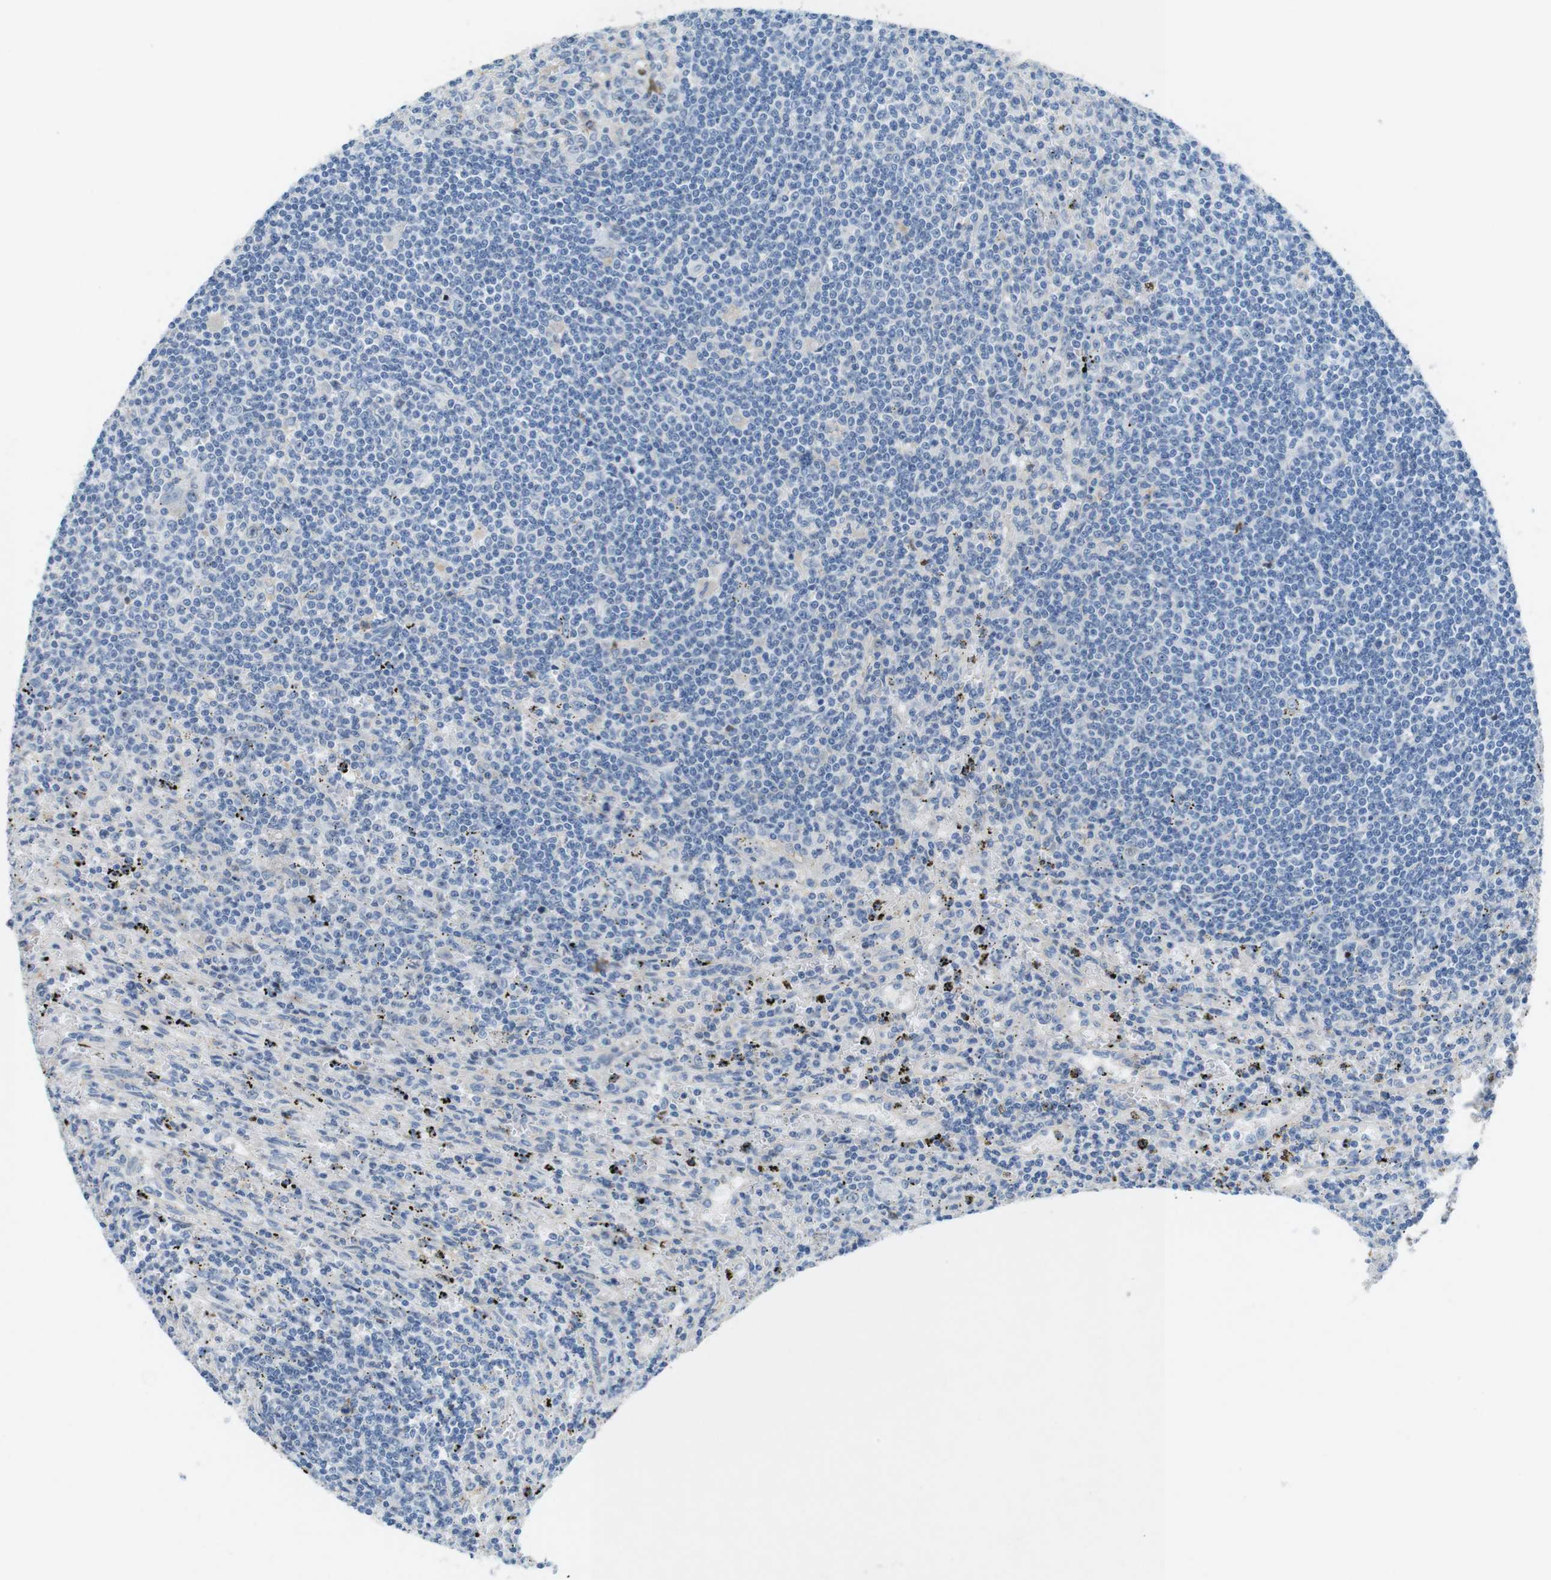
{"staining": {"intensity": "negative", "quantity": "none", "location": "none"}, "tissue": "lymphoma", "cell_type": "Tumor cells", "image_type": "cancer", "snomed": [{"axis": "morphology", "description": "Malignant lymphoma, non-Hodgkin's type, Low grade"}, {"axis": "topography", "description": "Spleen"}], "caption": "An image of malignant lymphoma, non-Hodgkin's type (low-grade) stained for a protein reveals no brown staining in tumor cells. (Immunohistochemistry, brightfield microscopy, high magnification).", "gene": "TJP3", "patient": {"sex": "male", "age": 76}}